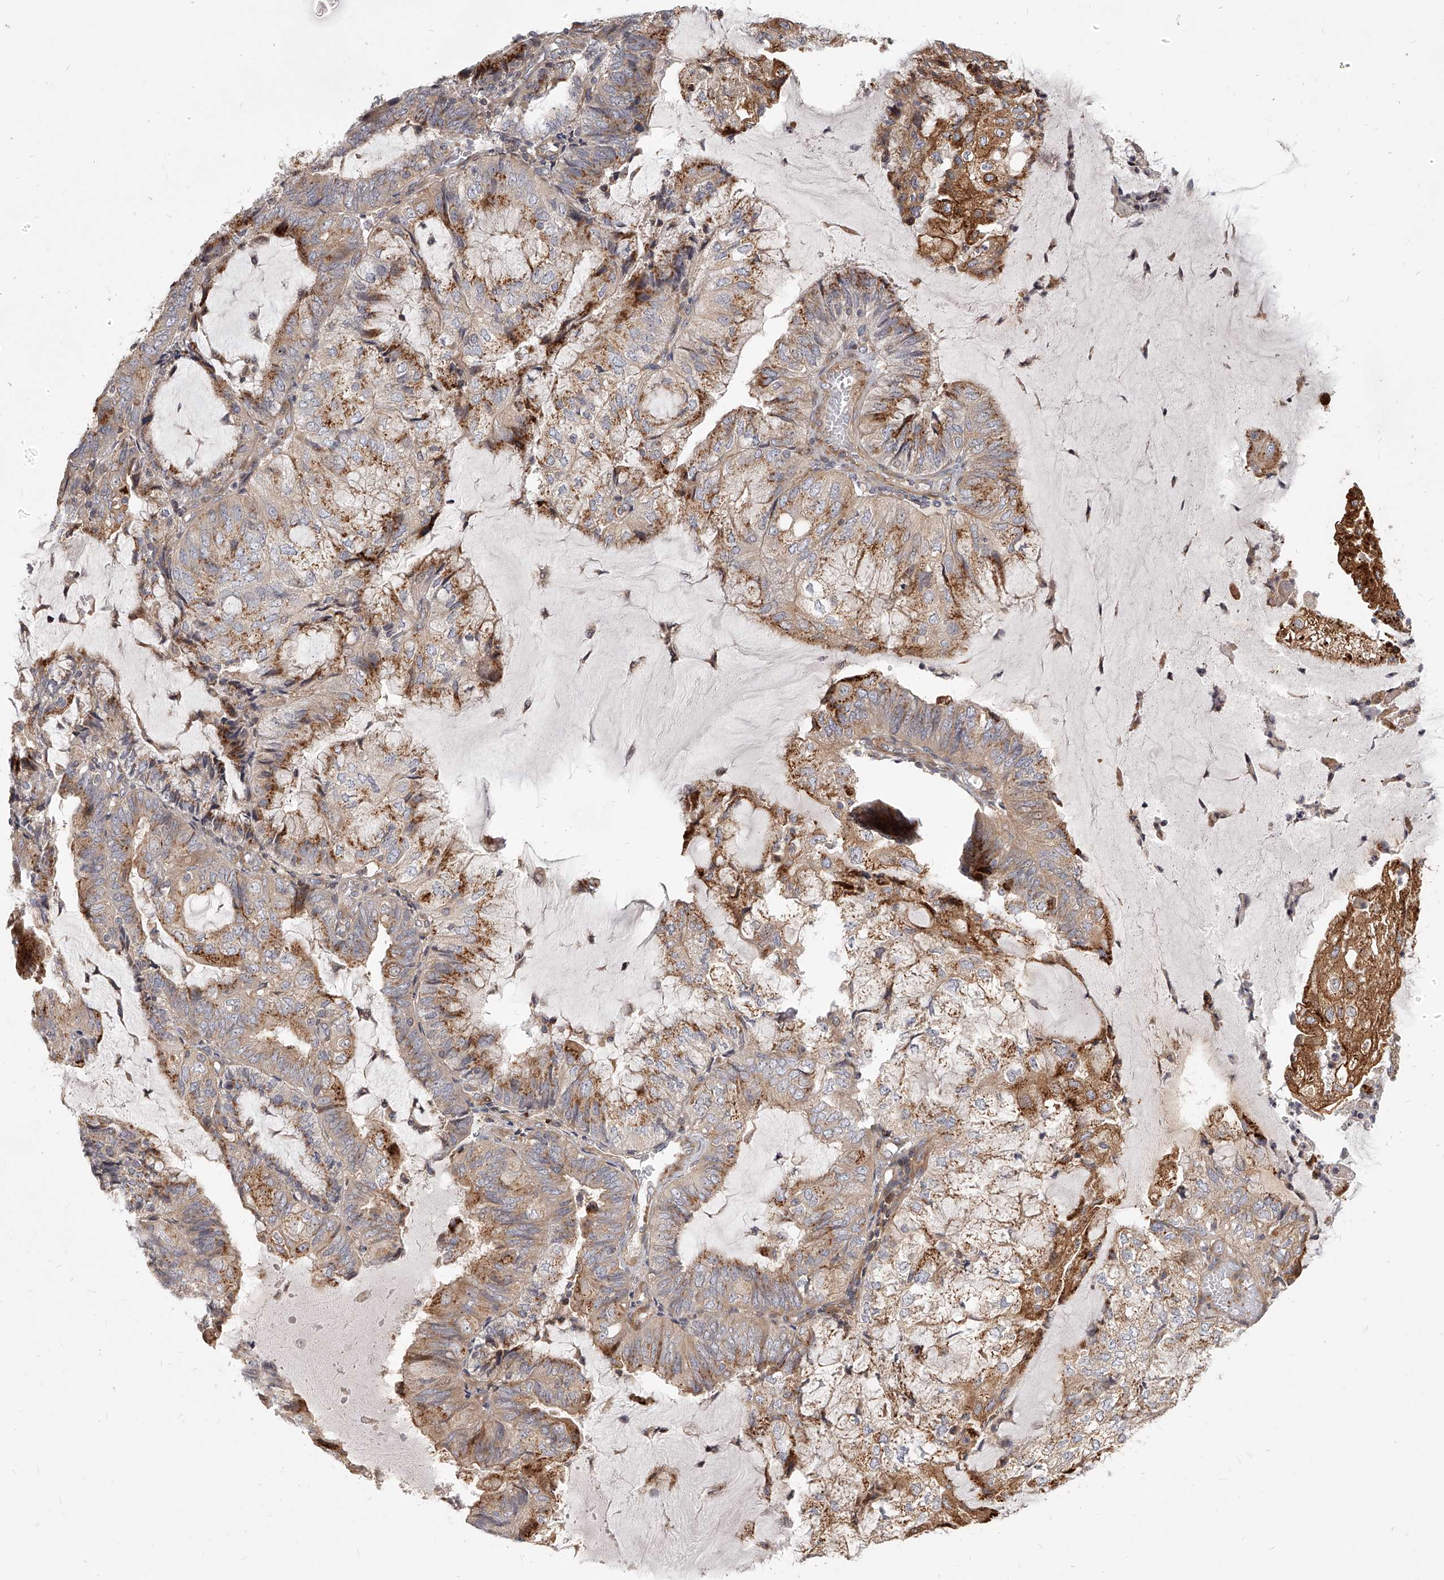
{"staining": {"intensity": "moderate", "quantity": "25%-75%", "location": "cytoplasmic/membranous"}, "tissue": "endometrial cancer", "cell_type": "Tumor cells", "image_type": "cancer", "snomed": [{"axis": "morphology", "description": "Adenocarcinoma, NOS"}, {"axis": "topography", "description": "Endometrium"}], "caption": "Immunohistochemistry staining of endometrial cancer, which exhibits medium levels of moderate cytoplasmic/membranous staining in about 25%-75% of tumor cells indicating moderate cytoplasmic/membranous protein positivity. The staining was performed using DAB (brown) for protein detection and nuclei were counterstained in hematoxylin (blue).", "gene": "SLC37A1", "patient": {"sex": "female", "age": 81}}